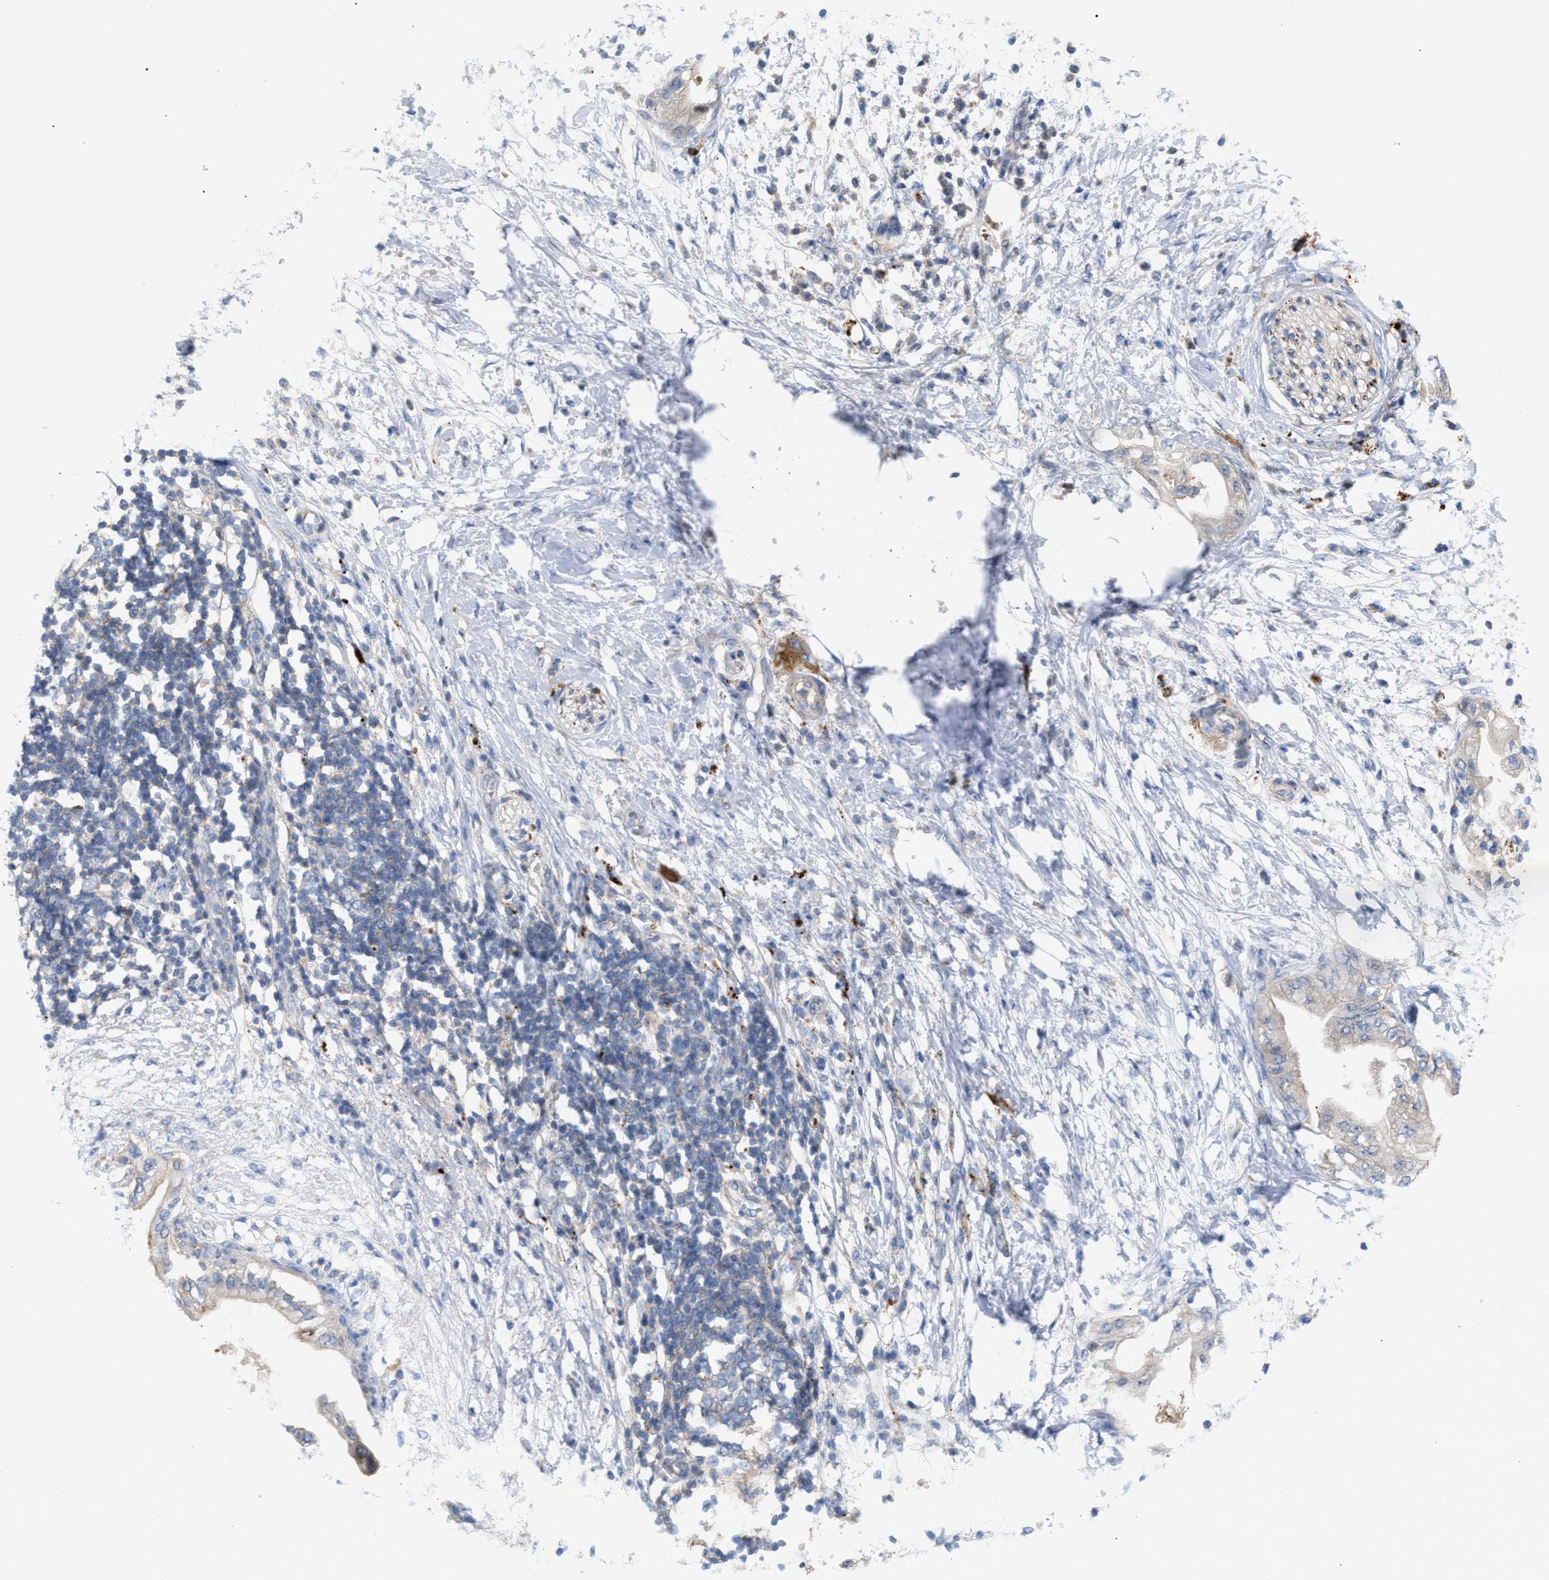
{"staining": {"intensity": "moderate", "quantity": "<25%", "location": "cytoplasmic/membranous"}, "tissue": "adipose tissue", "cell_type": "Adipocytes", "image_type": "normal", "snomed": [{"axis": "morphology", "description": "Normal tissue, NOS"}, {"axis": "morphology", "description": "Adenocarcinoma, NOS"}, {"axis": "topography", "description": "Duodenum"}, {"axis": "topography", "description": "Peripheral nerve tissue"}], "caption": "Human adipose tissue stained with a brown dye exhibits moderate cytoplasmic/membranous positive staining in about <25% of adipocytes.", "gene": "MBTD1", "patient": {"sex": "female", "age": 60}}